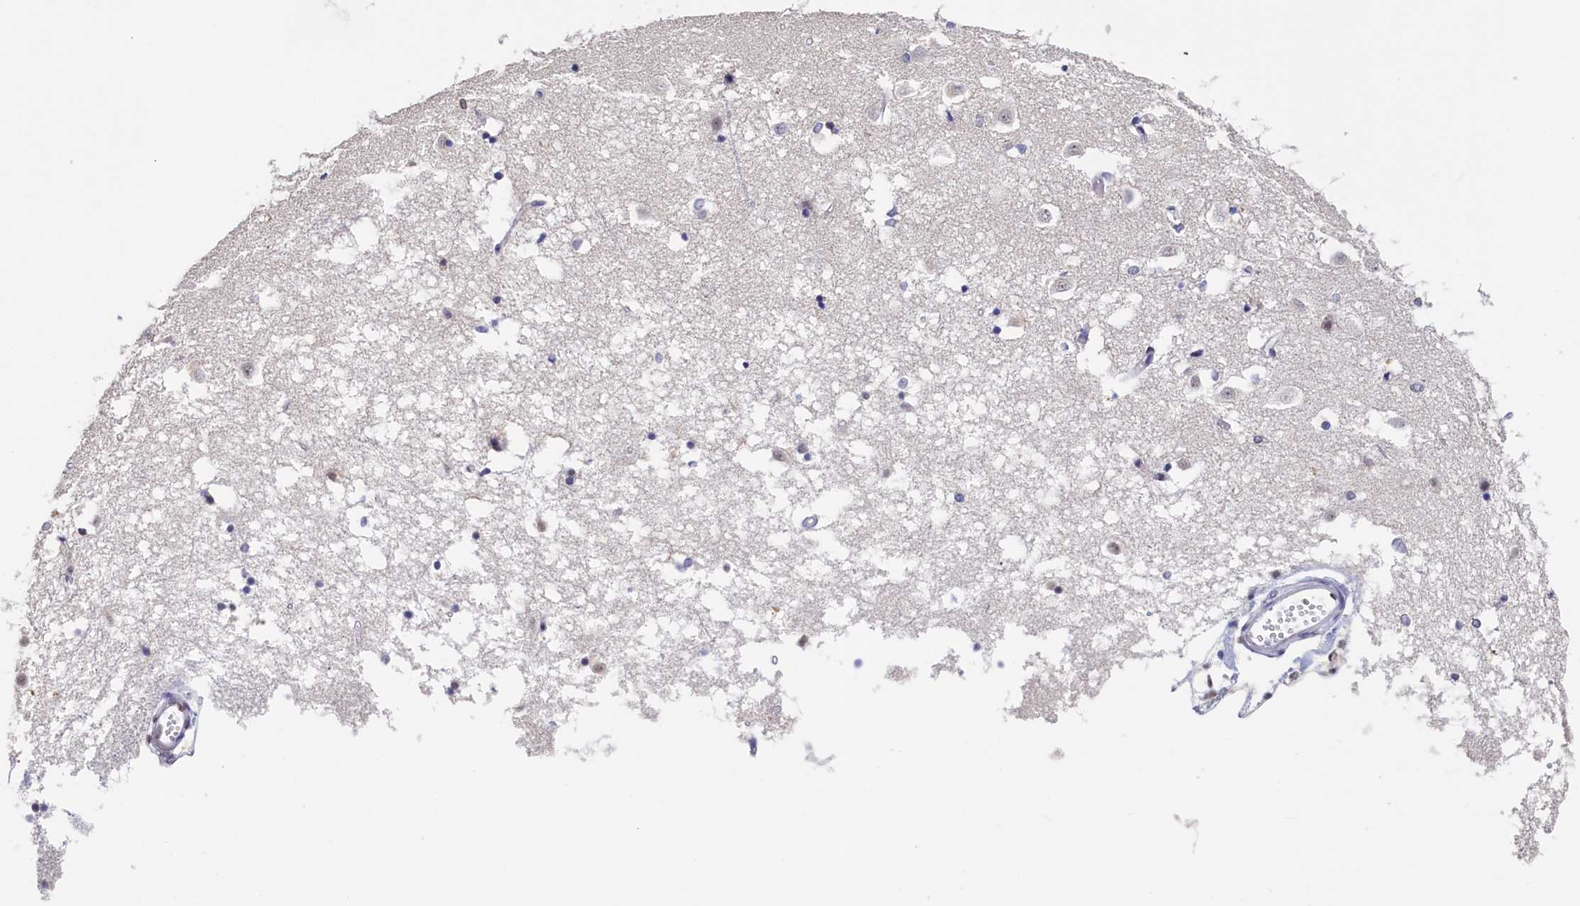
{"staining": {"intensity": "moderate", "quantity": "<25%", "location": "nuclear"}, "tissue": "caudate", "cell_type": "Glial cells", "image_type": "normal", "snomed": [{"axis": "morphology", "description": "Normal tissue, NOS"}, {"axis": "topography", "description": "Lateral ventricle wall"}], "caption": "Glial cells demonstrate low levels of moderate nuclear staining in approximately <25% of cells in normal caudate. (DAB (3,3'-diaminobenzidine) = brown stain, brightfield microscopy at high magnification).", "gene": "MOSPD3", "patient": {"sex": "male", "age": 45}}